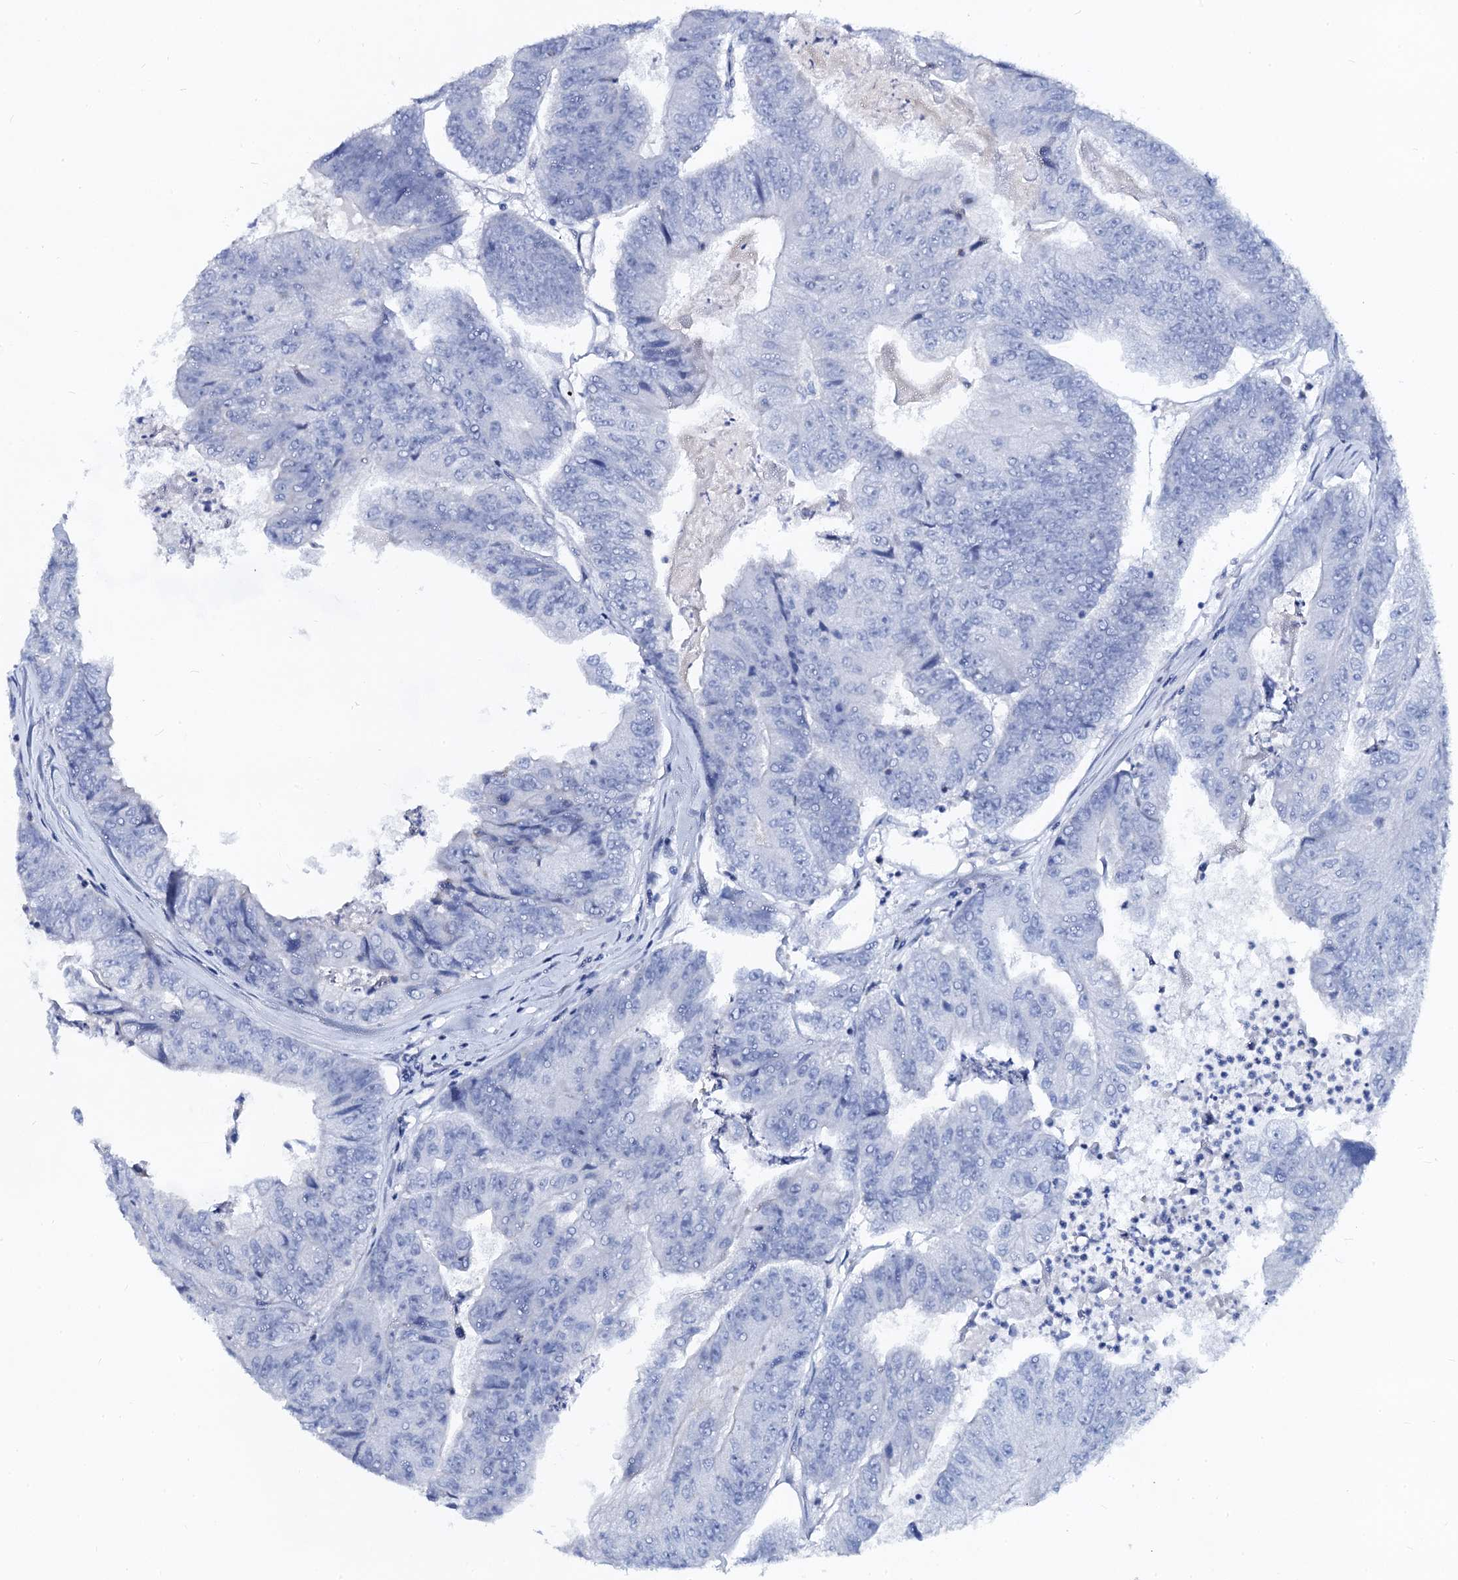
{"staining": {"intensity": "negative", "quantity": "none", "location": "none"}, "tissue": "colorectal cancer", "cell_type": "Tumor cells", "image_type": "cancer", "snomed": [{"axis": "morphology", "description": "Adenocarcinoma, NOS"}, {"axis": "topography", "description": "Colon"}], "caption": "An image of colorectal adenocarcinoma stained for a protein displays no brown staining in tumor cells. (DAB (3,3'-diaminobenzidine) IHC, high magnification).", "gene": "RBP3", "patient": {"sex": "female", "age": 67}}